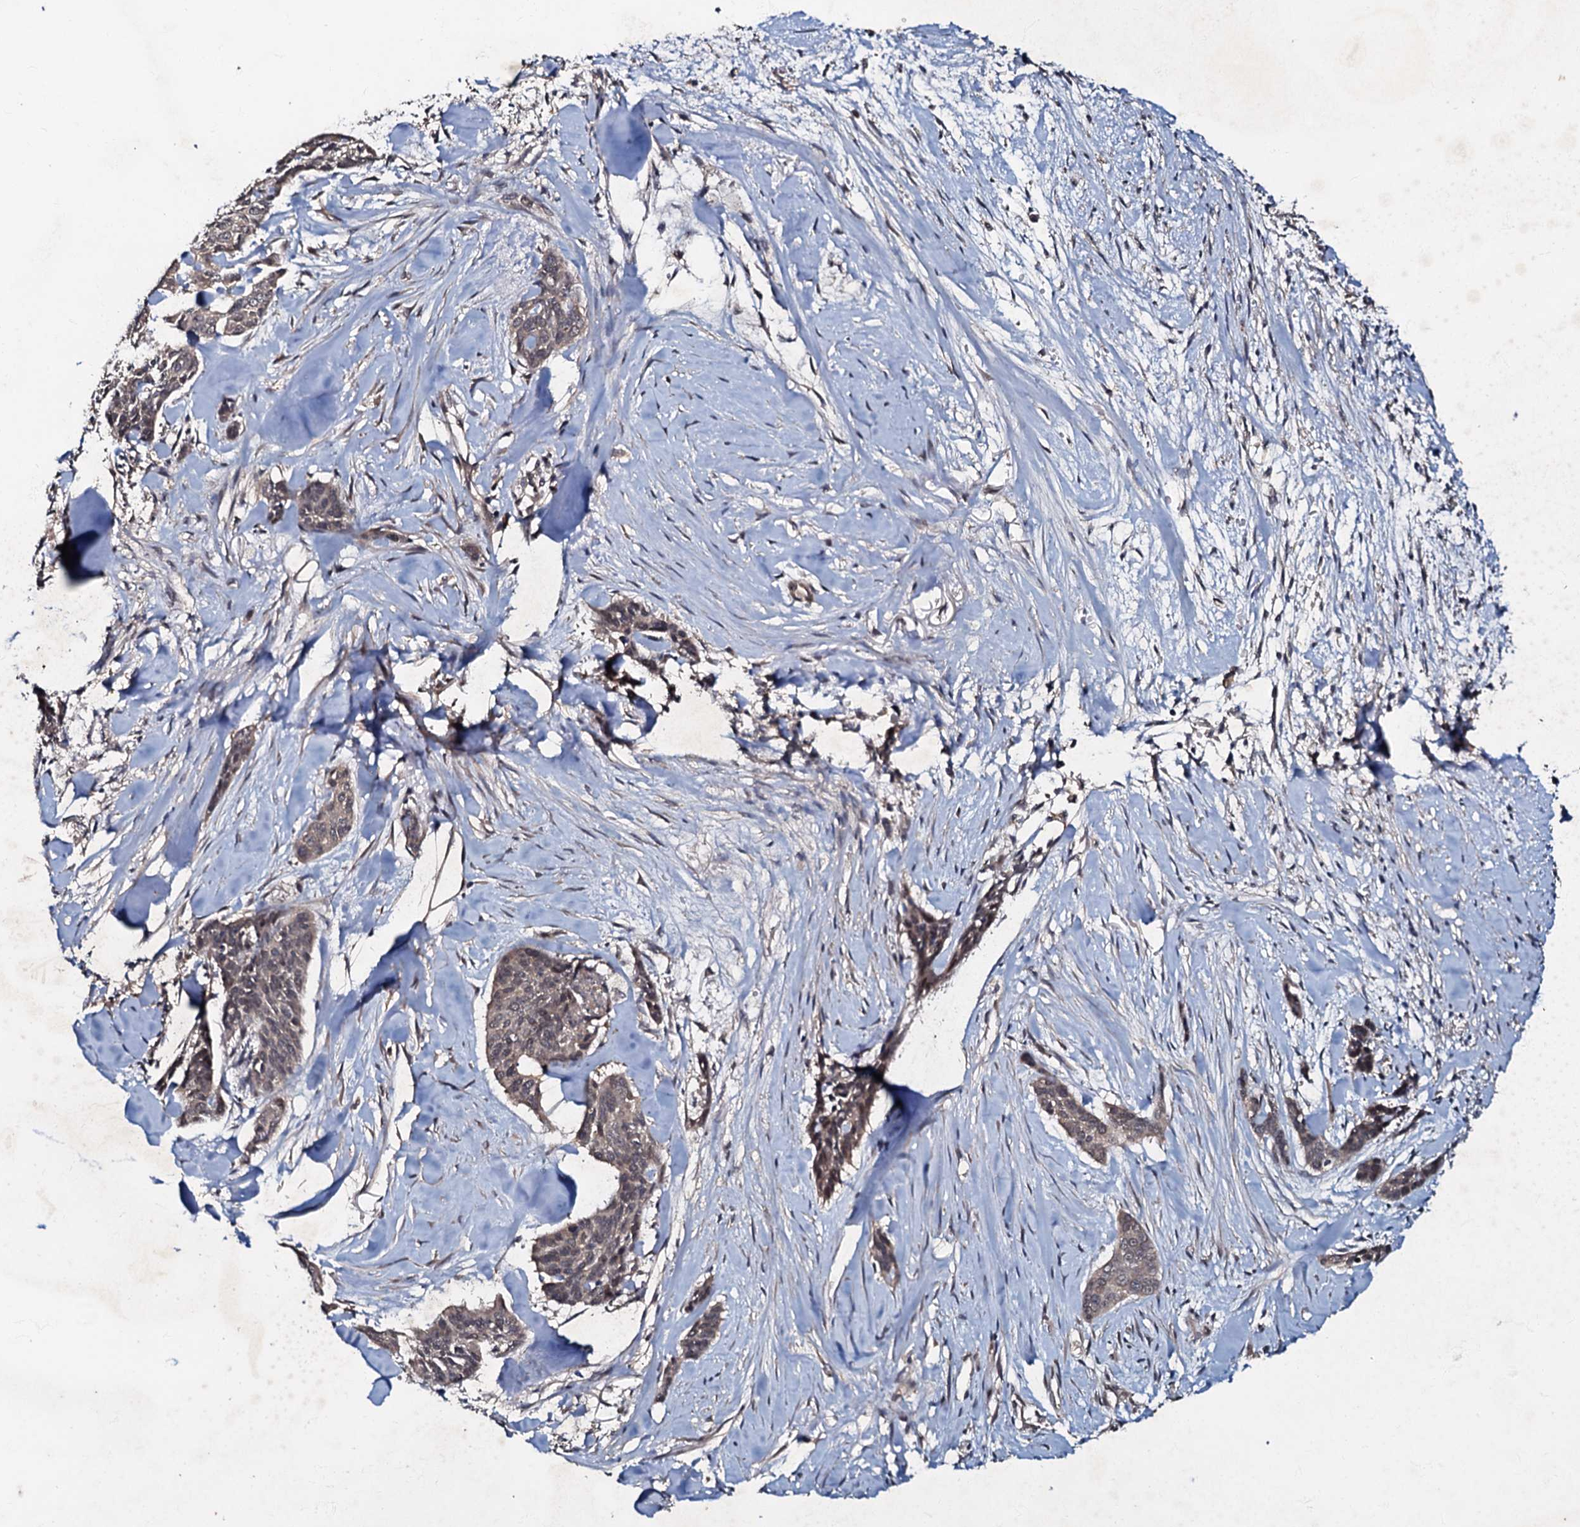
{"staining": {"intensity": "weak", "quantity": "25%-75%", "location": "cytoplasmic/membranous"}, "tissue": "skin cancer", "cell_type": "Tumor cells", "image_type": "cancer", "snomed": [{"axis": "morphology", "description": "Basal cell carcinoma"}, {"axis": "topography", "description": "Skin"}], "caption": "Skin cancer (basal cell carcinoma) tissue exhibits weak cytoplasmic/membranous positivity in about 25%-75% of tumor cells", "gene": "MANSC4", "patient": {"sex": "female", "age": 64}}